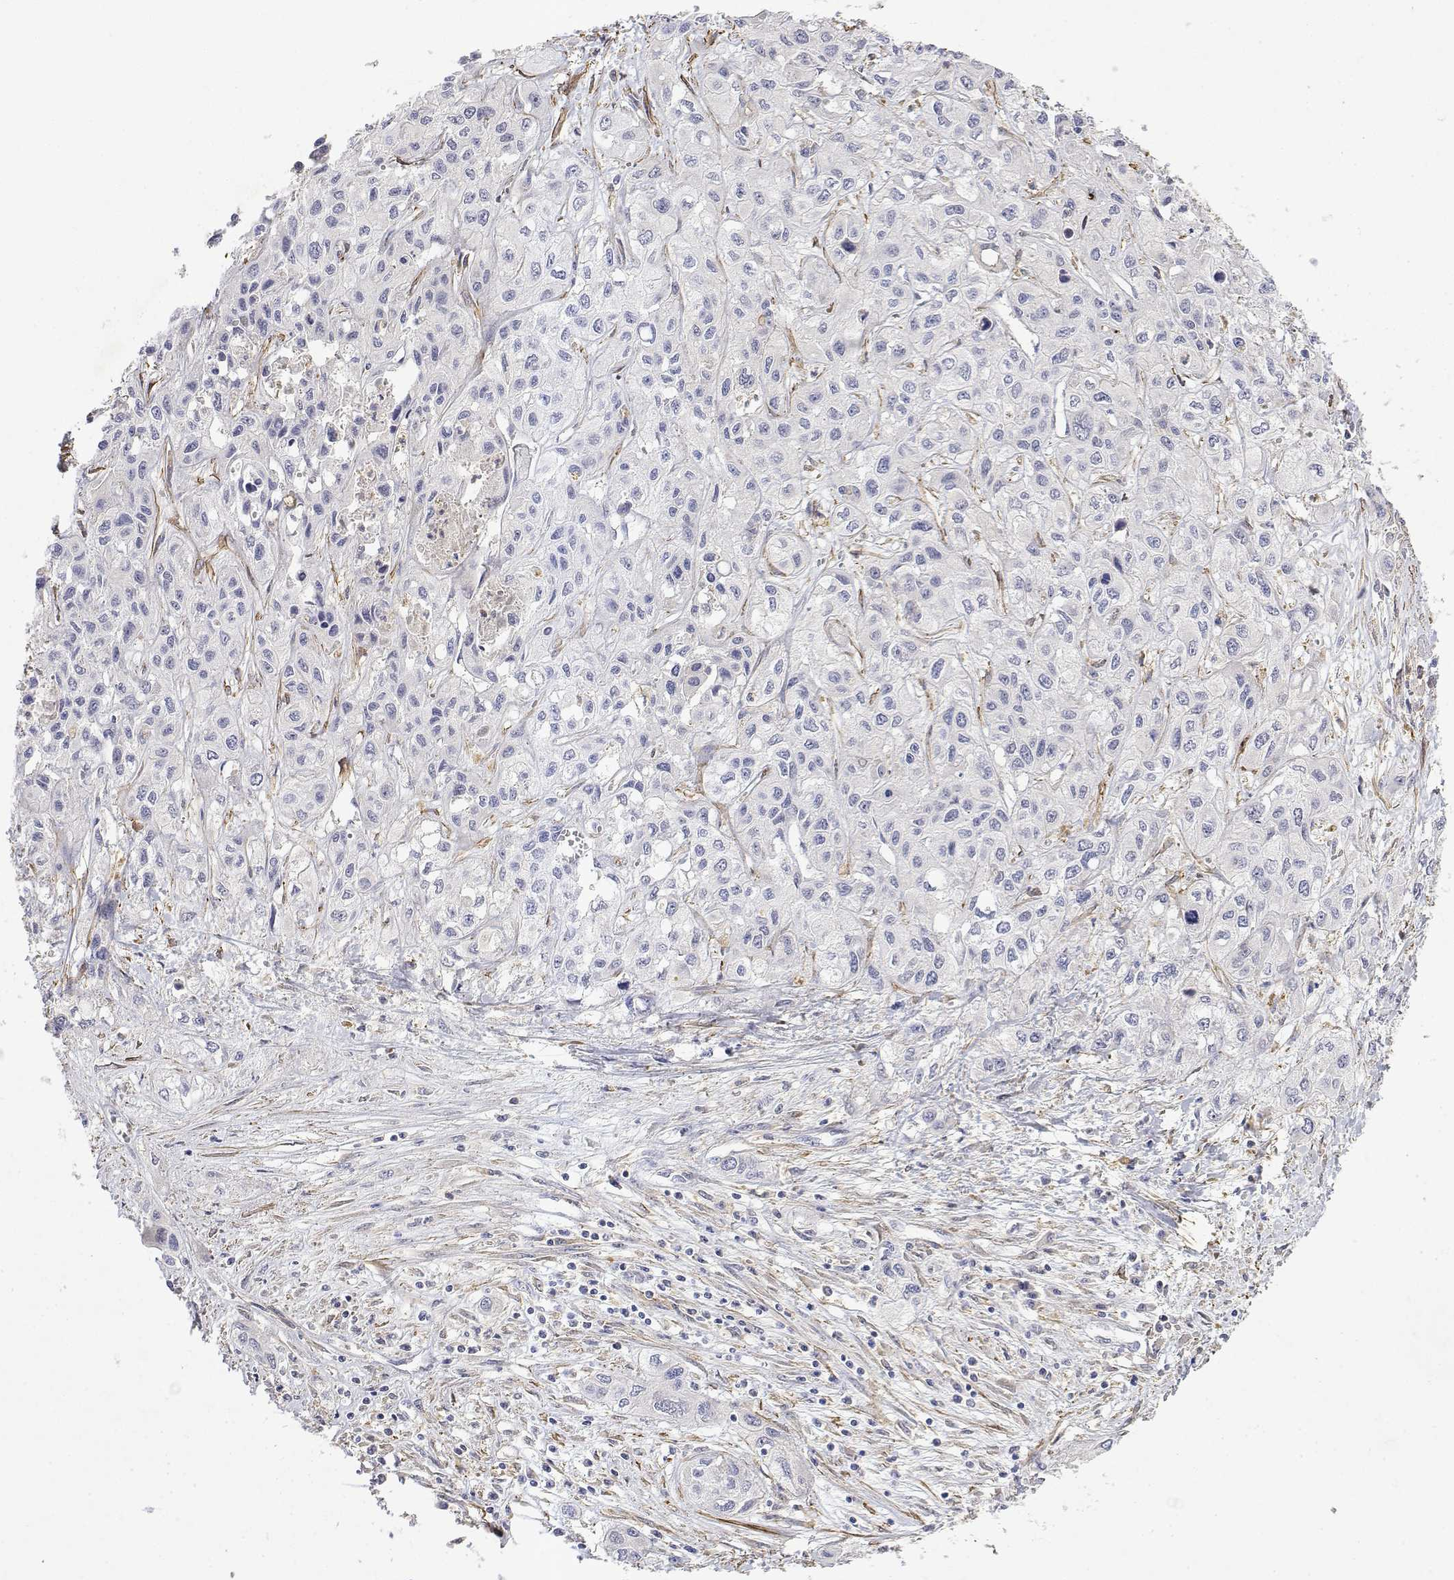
{"staining": {"intensity": "negative", "quantity": "none", "location": "none"}, "tissue": "liver cancer", "cell_type": "Tumor cells", "image_type": "cancer", "snomed": [{"axis": "morphology", "description": "Cholangiocarcinoma"}, {"axis": "topography", "description": "Liver"}], "caption": "There is no significant expression in tumor cells of liver cancer.", "gene": "SOWAHD", "patient": {"sex": "female", "age": 66}}